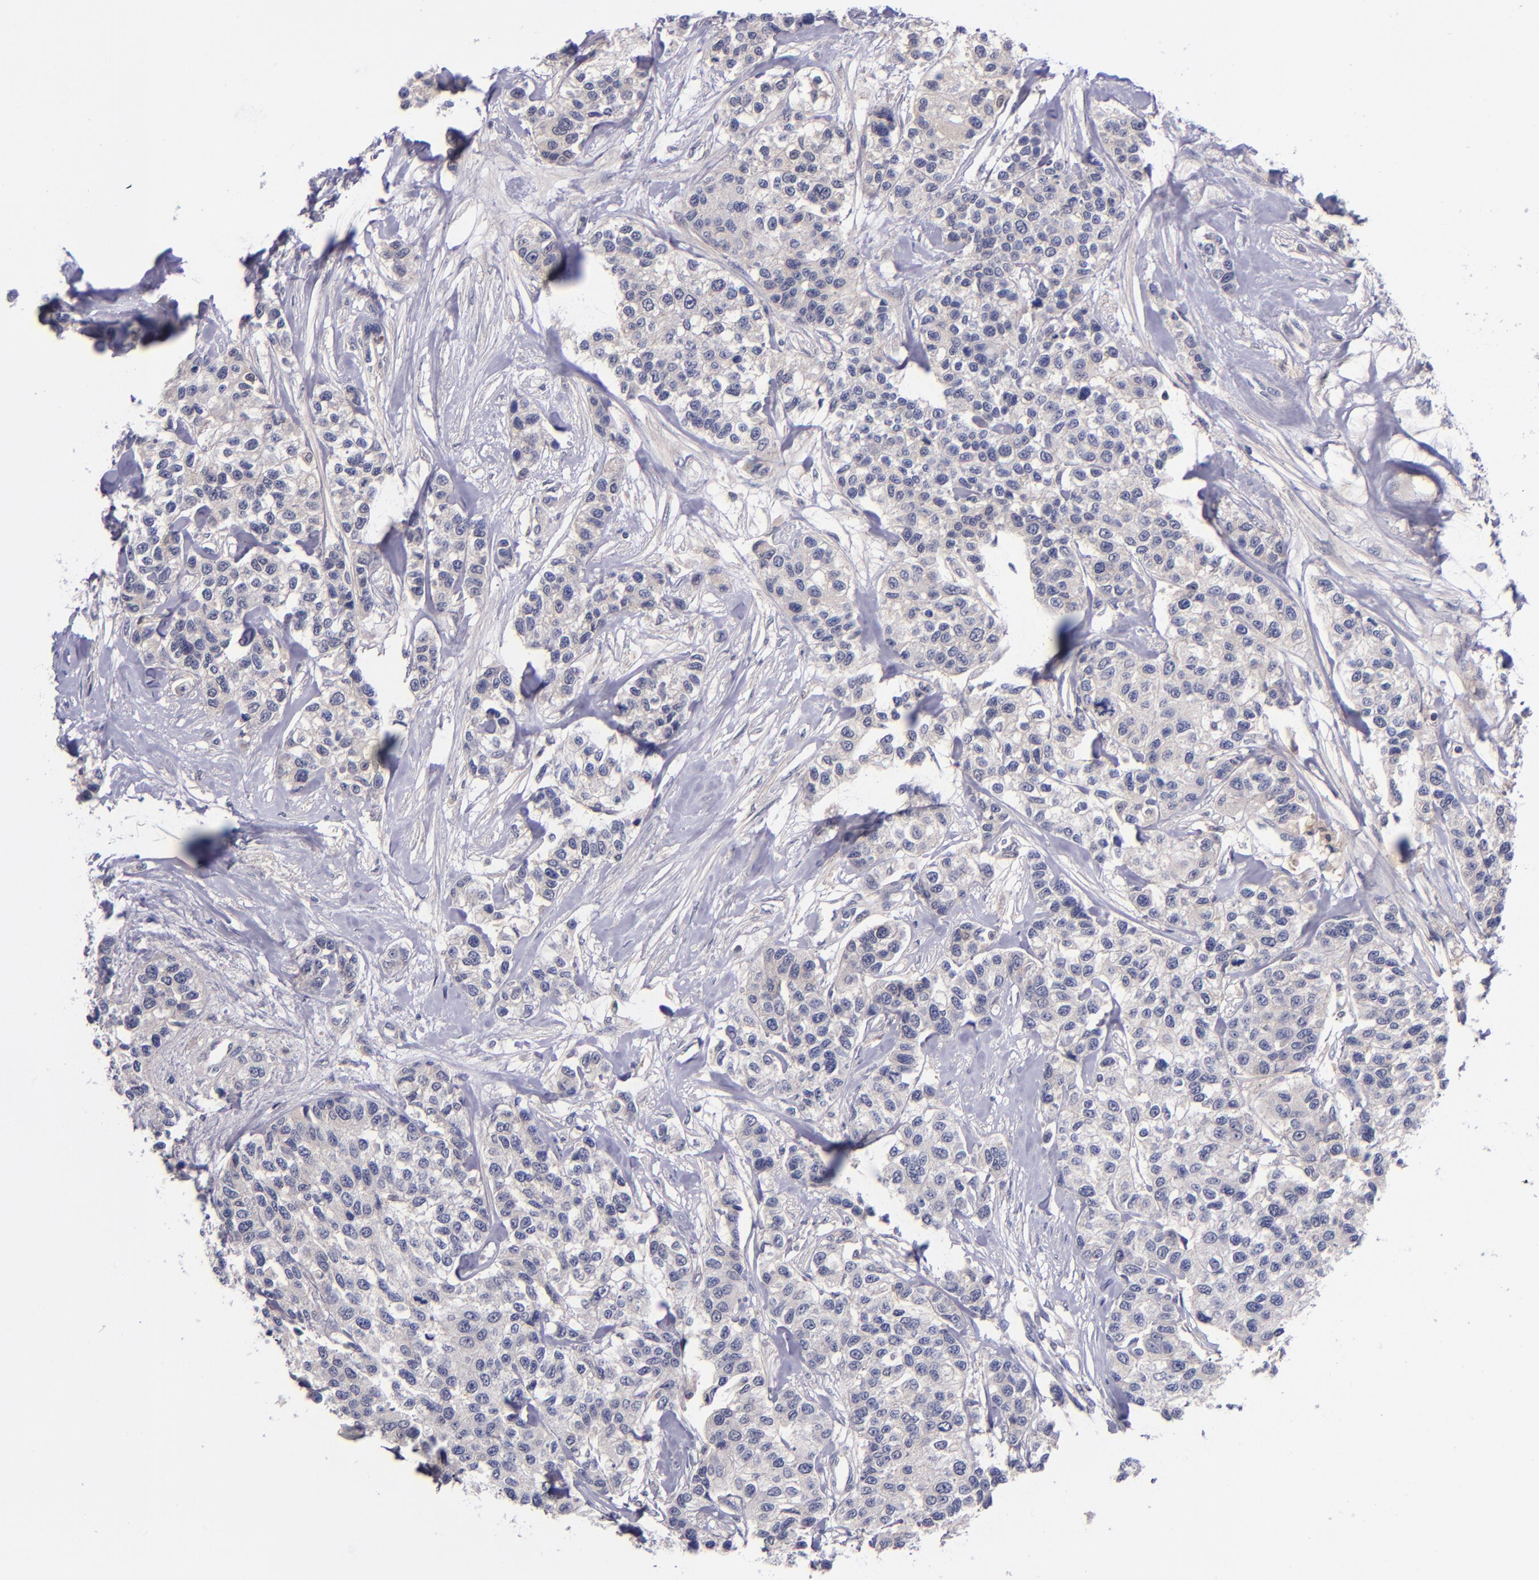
{"staining": {"intensity": "weak", "quantity": ">75%", "location": "cytoplasmic/membranous"}, "tissue": "breast cancer", "cell_type": "Tumor cells", "image_type": "cancer", "snomed": [{"axis": "morphology", "description": "Duct carcinoma"}, {"axis": "topography", "description": "Breast"}], "caption": "A brown stain shows weak cytoplasmic/membranous expression of a protein in infiltrating ductal carcinoma (breast) tumor cells. (brown staining indicates protein expression, while blue staining denotes nuclei).", "gene": "RBP4", "patient": {"sex": "female", "age": 51}}